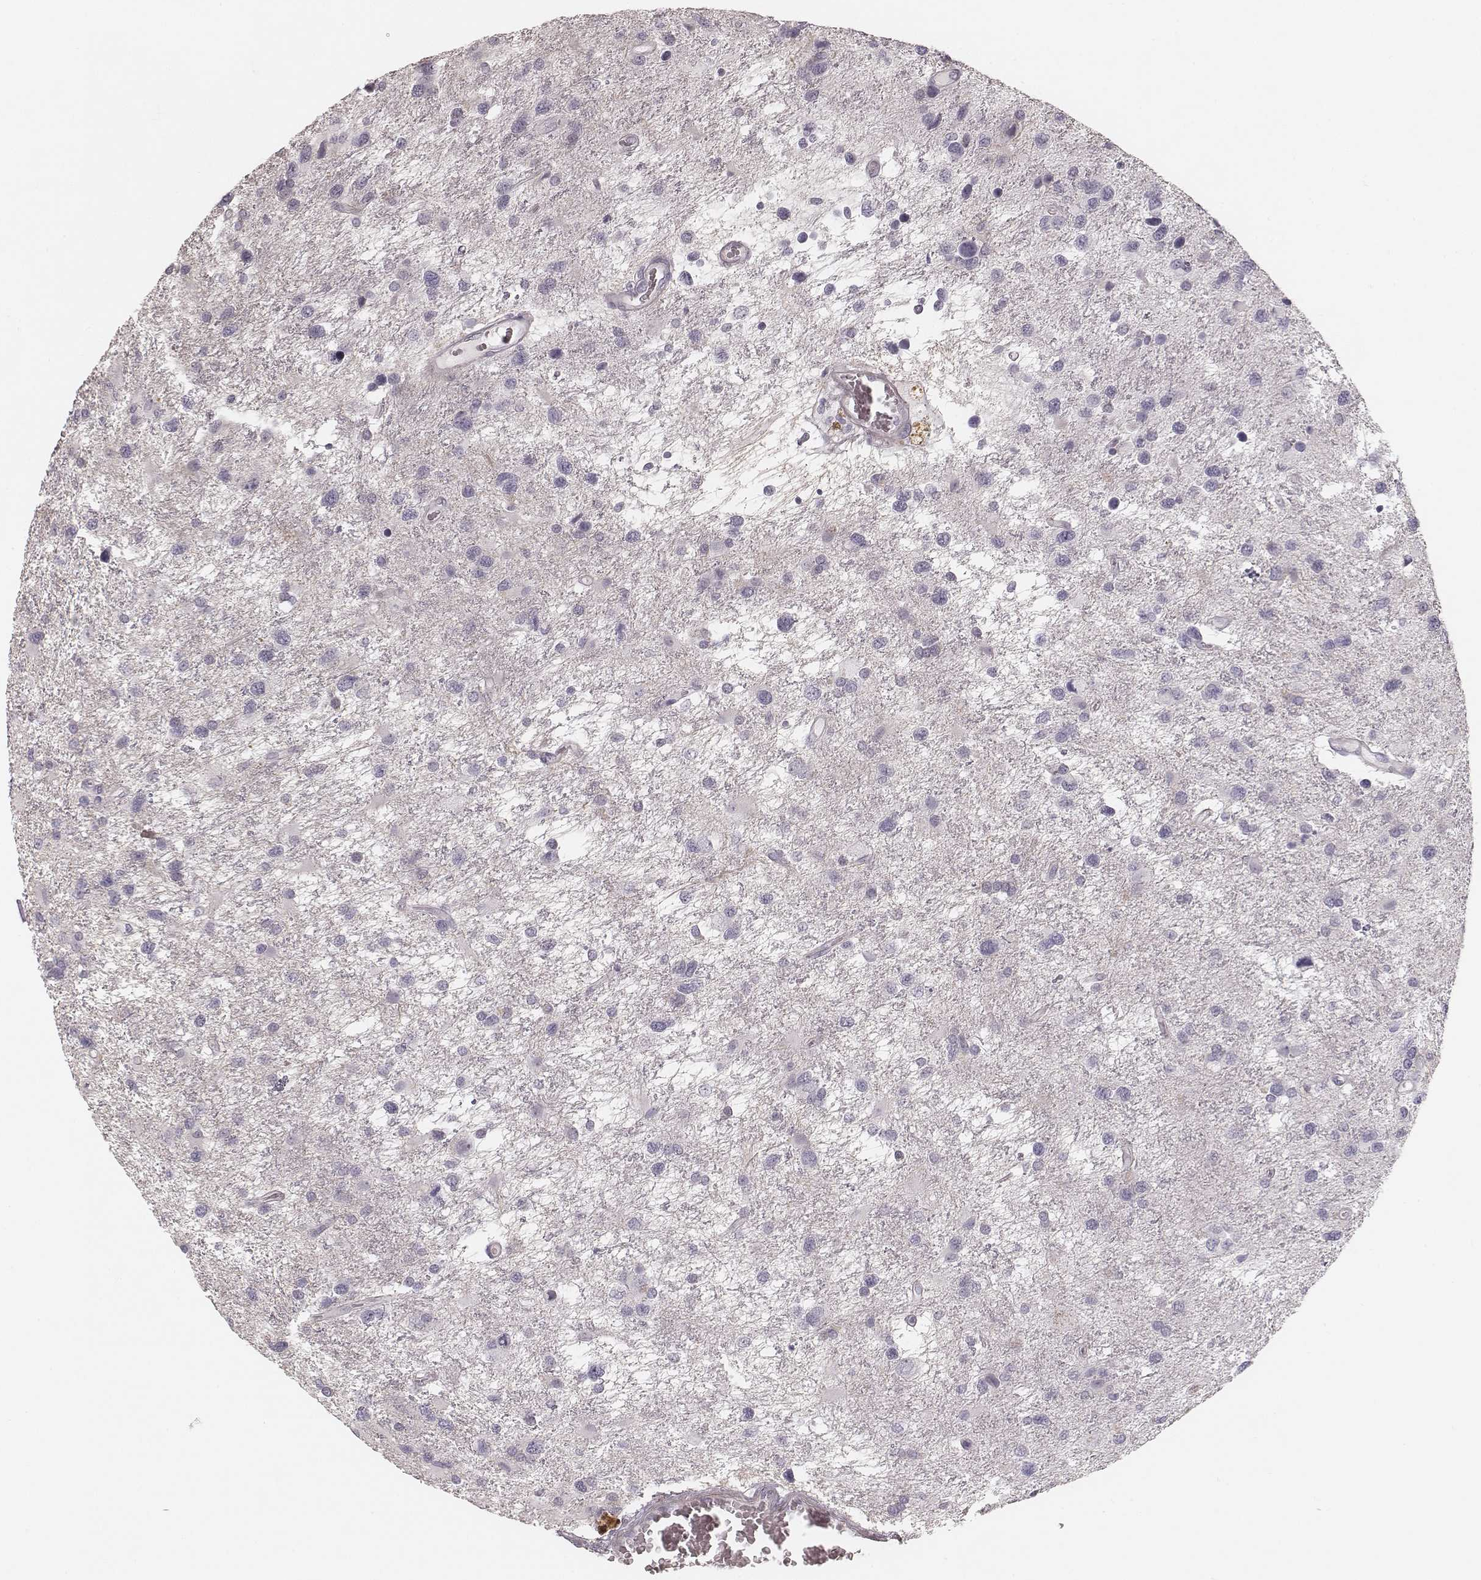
{"staining": {"intensity": "negative", "quantity": "none", "location": "none"}, "tissue": "glioma", "cell_type": "Tumor cells", "image_type": "cancer", "snomed": [{"axis": "morphology", "description": "Glioma, malignant, NOS"}, {"axis": "morphology", "description": "Glioma, malignant, High grade"}, {"axis": "topography", "description": "Brain"}], "caption": "Tumor cells show no significant expression in malignant glioma.", "gene": "SPATA24", "patient": {"sex": "female", "age": 71}}